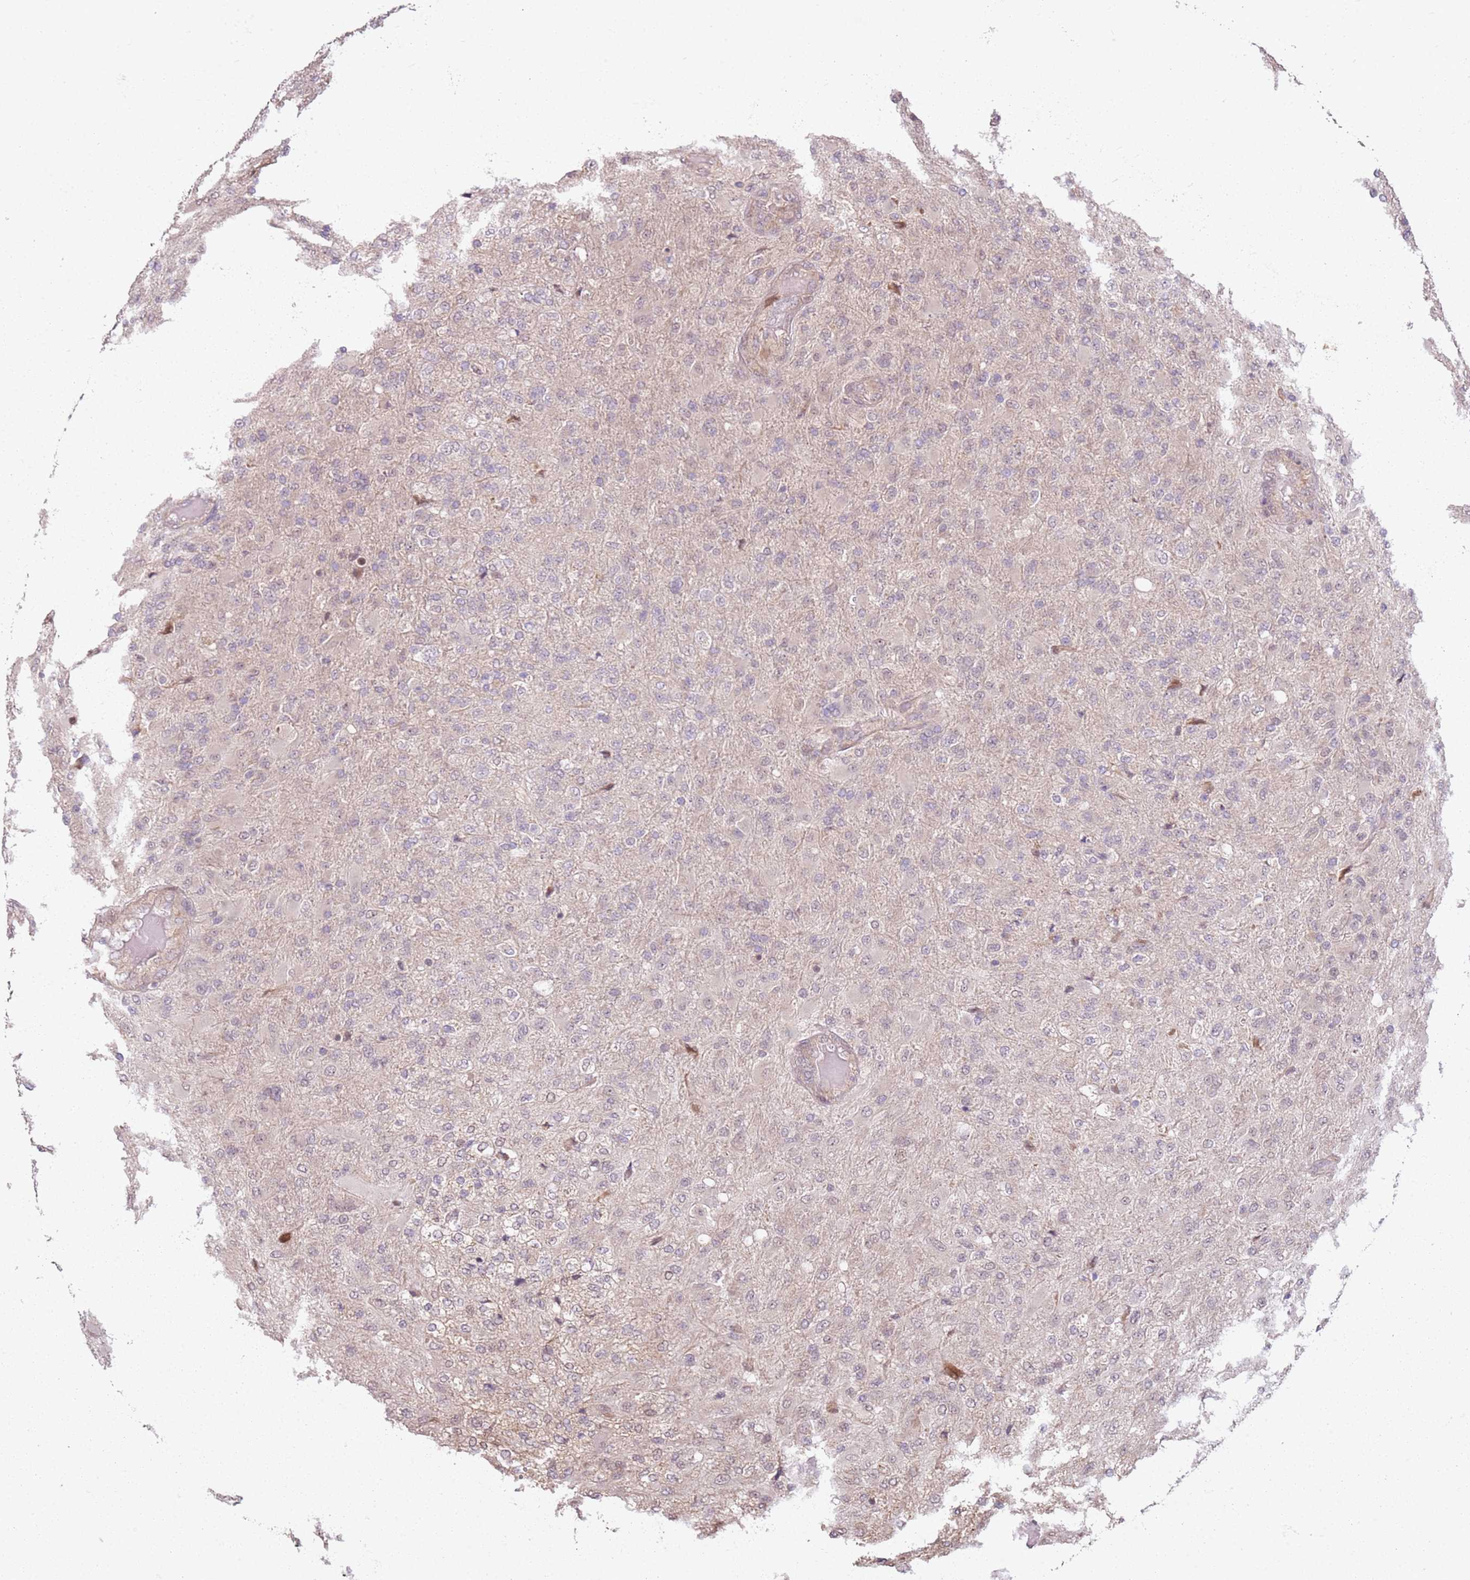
{"staining": {"intensity": "negative", "quantity": "none", "location": "none"}, "tissue": "glioma", "cell_type": "Tumor cells", "image_type": "cancer", "snomed": [{"axis": "morphology", "description": "Glioma, malignant, Low grade"}, {"axis": "topography", "description": "Brain"}], "caption": "Glioma was stained to show a protein in brown. There is no significant expression in tumor cells. (DAB (3,3'-diaminobenzidine) immunohistochemistry with hematoxylin counter stain).", "gene": "CHURC1", "patient": {"sex": "male", "age": 65}}